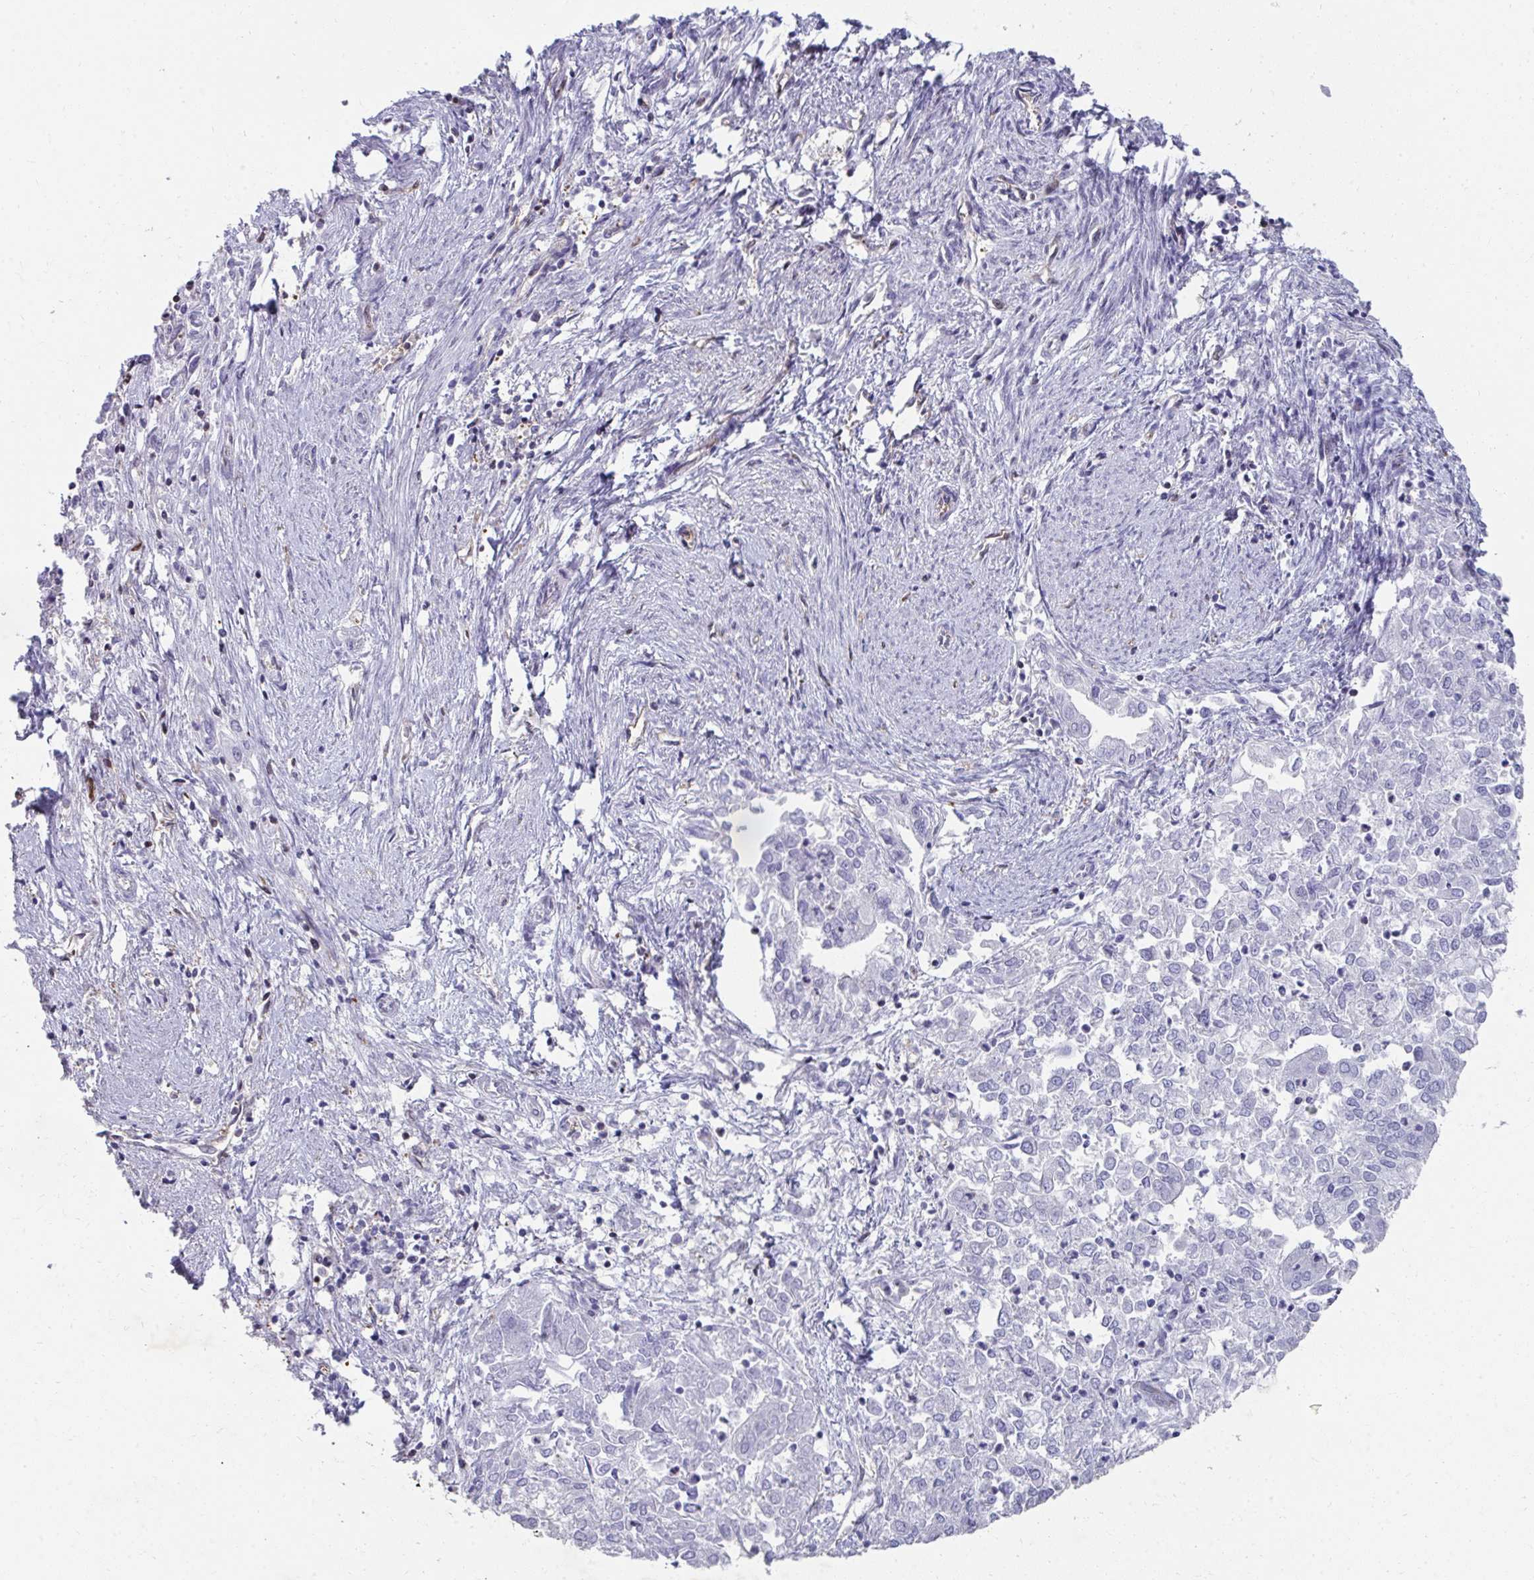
{"staining": {"intensity": "negative", "quantity": "none", "location": "none"}, "tissue": "endometrial cancer", "cell_type": "Tumor cells", "image_type": "cancer", "snomed": [{"axis": "morphology", "description": "Adenocarcinoma, NOS"}, {"axis": "topography", "description": "Endometrium"}], "caption": "The IHC histopathology image has no significant staining in tumor cells of adenocarcinoma (endometrial) tissue. (DAB immunohistochemistry (IHC) visualized using brightfield microscopy, high magnification).", "gene": "FOXN3", "patient": {"sex": "female", "age": 57}}